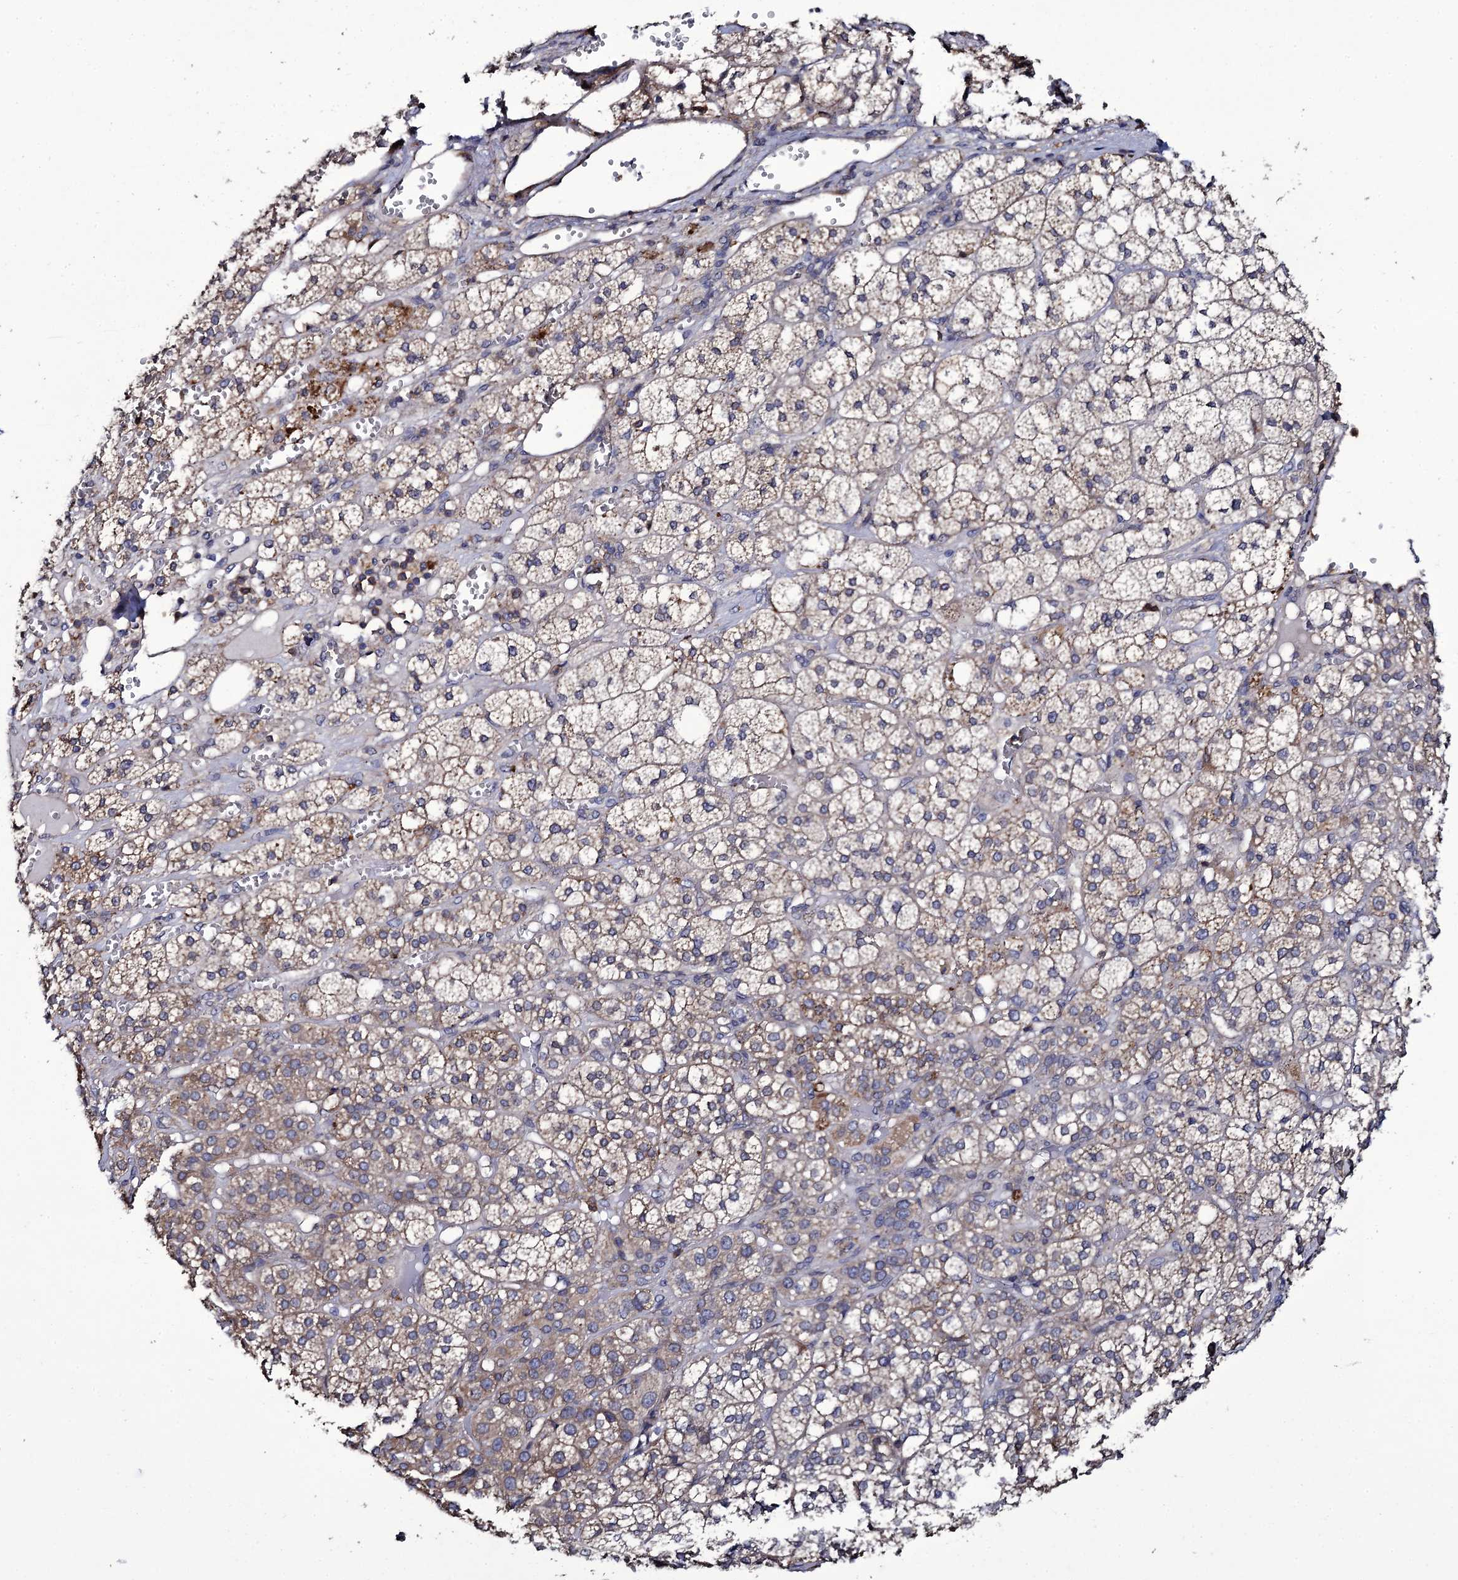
{"staining": {"intensity": "moderate", "quantity": "<25%", "location": "cytoplasmic/membranous"}, "tissue": "adrenal gland", "cell_type": "Glandular cells", "image_type": "normal", "snomed": [{"axis": "morphology", "description": "Normal tissue, NOS"}, {"axis": "topography", "description": "Adrenal gland"}], "caption": "Protein staining by immunohistochemistry (IHC) demonstrates moderate cytoplasmic/membranous positivity in about <25% of glandular cells in benign adrenal gland.", "gene": "TTC23", "patient": {"sex": "female", "age": 61}}